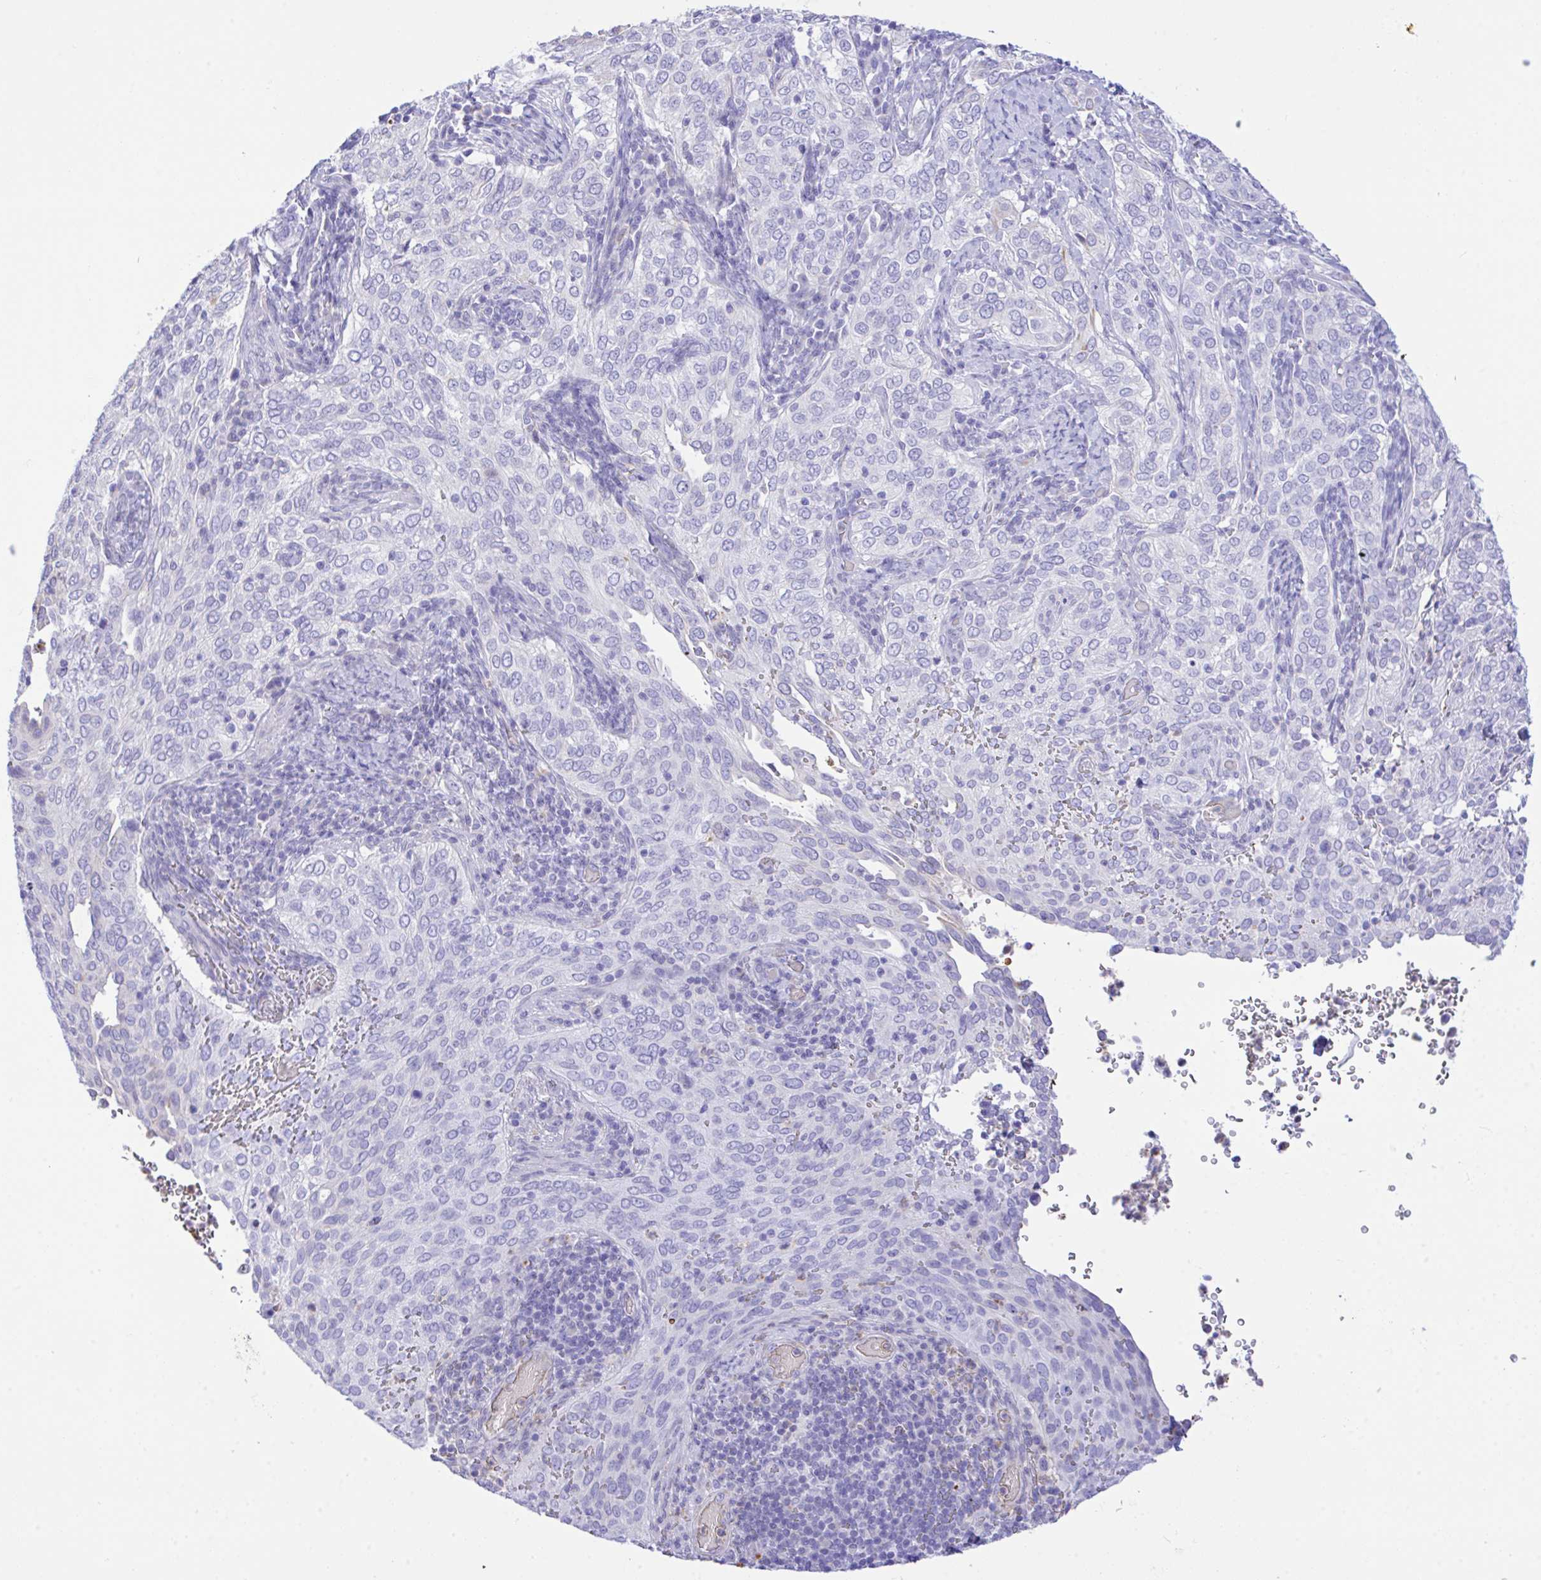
{"staining": {"intensity": "negative", "quantity": "none", "location": "none"}, "tissue": "cervical cancer", "cell_type": "Tumor cells", "image_type": "cancer", "snomed": [{"axis": "morphology", "description": "Squamous cell carcinoma, NOS"}, {"axis": "topography", "description": "Cervix"}], "caption": "IHC photomicrograph of neoplastic tissue: cervical cancer (squamous cell carcinoma) stained with DAB (3,3'-diaminobenzidine) shows no significant protein expression in tumor cells.", "gene": "ZNF221", "patient": {"sex": "female", "age": 38}}